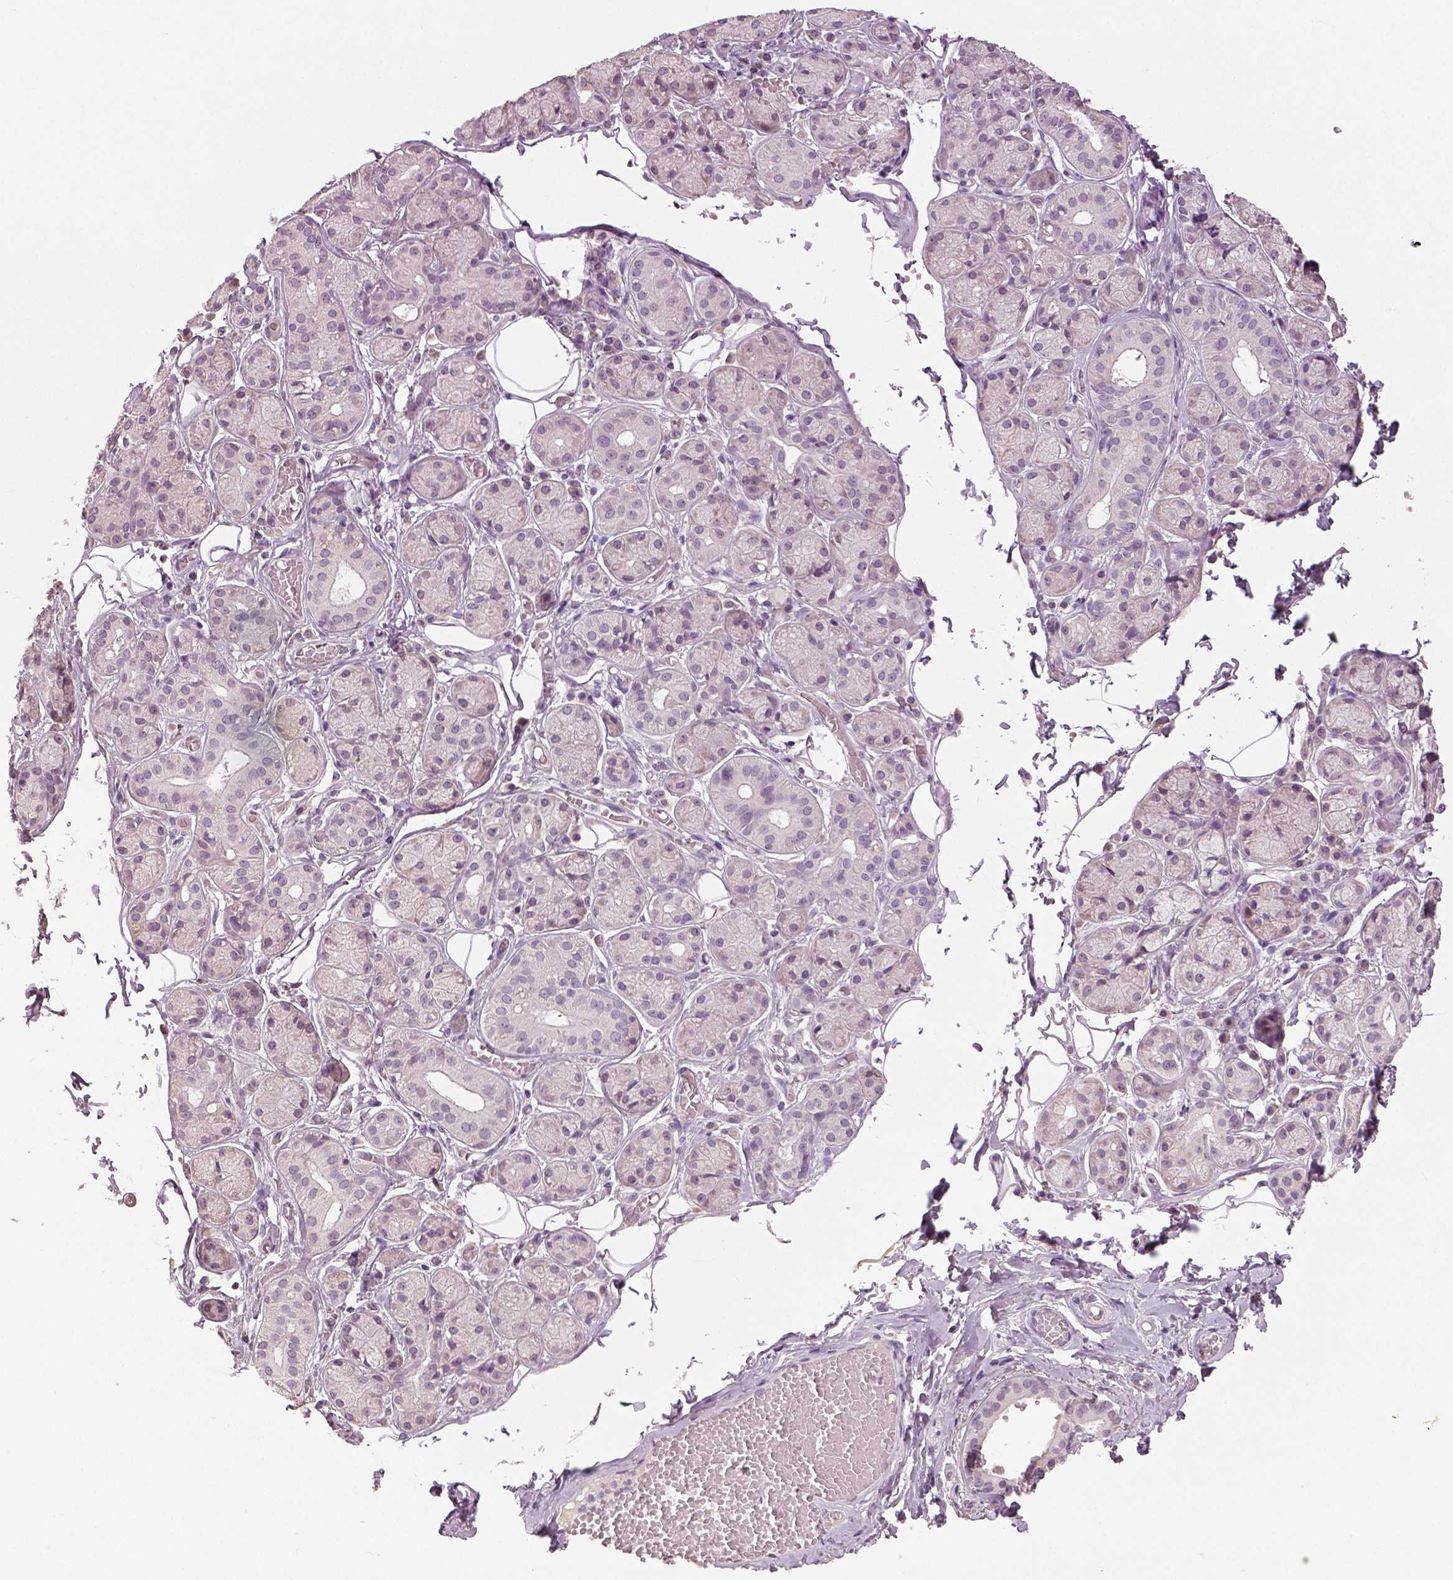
{"staining": {"intensity": "negative", "quantity": "none", "location": "none"}, "tissue": "salivary gland", "cell_type": "Glandular cells", "image_type": "normal", "snomed": [{"axis": "morphology", "description": "Normal tissue, NOS"}, {"axis": "topography", "description": "Salivary gland"}, {"axis": "topography", "description": "Peripheral nerve tissue"}], "caption": "Immunohistochemistry micrograph of unremarkable salivary gland: salivary gland stained with DAB exhibits no significant protein positivity in glandular cells.", "gene": "NECAB1", "patient": {"sex": "male", "age": 71}}